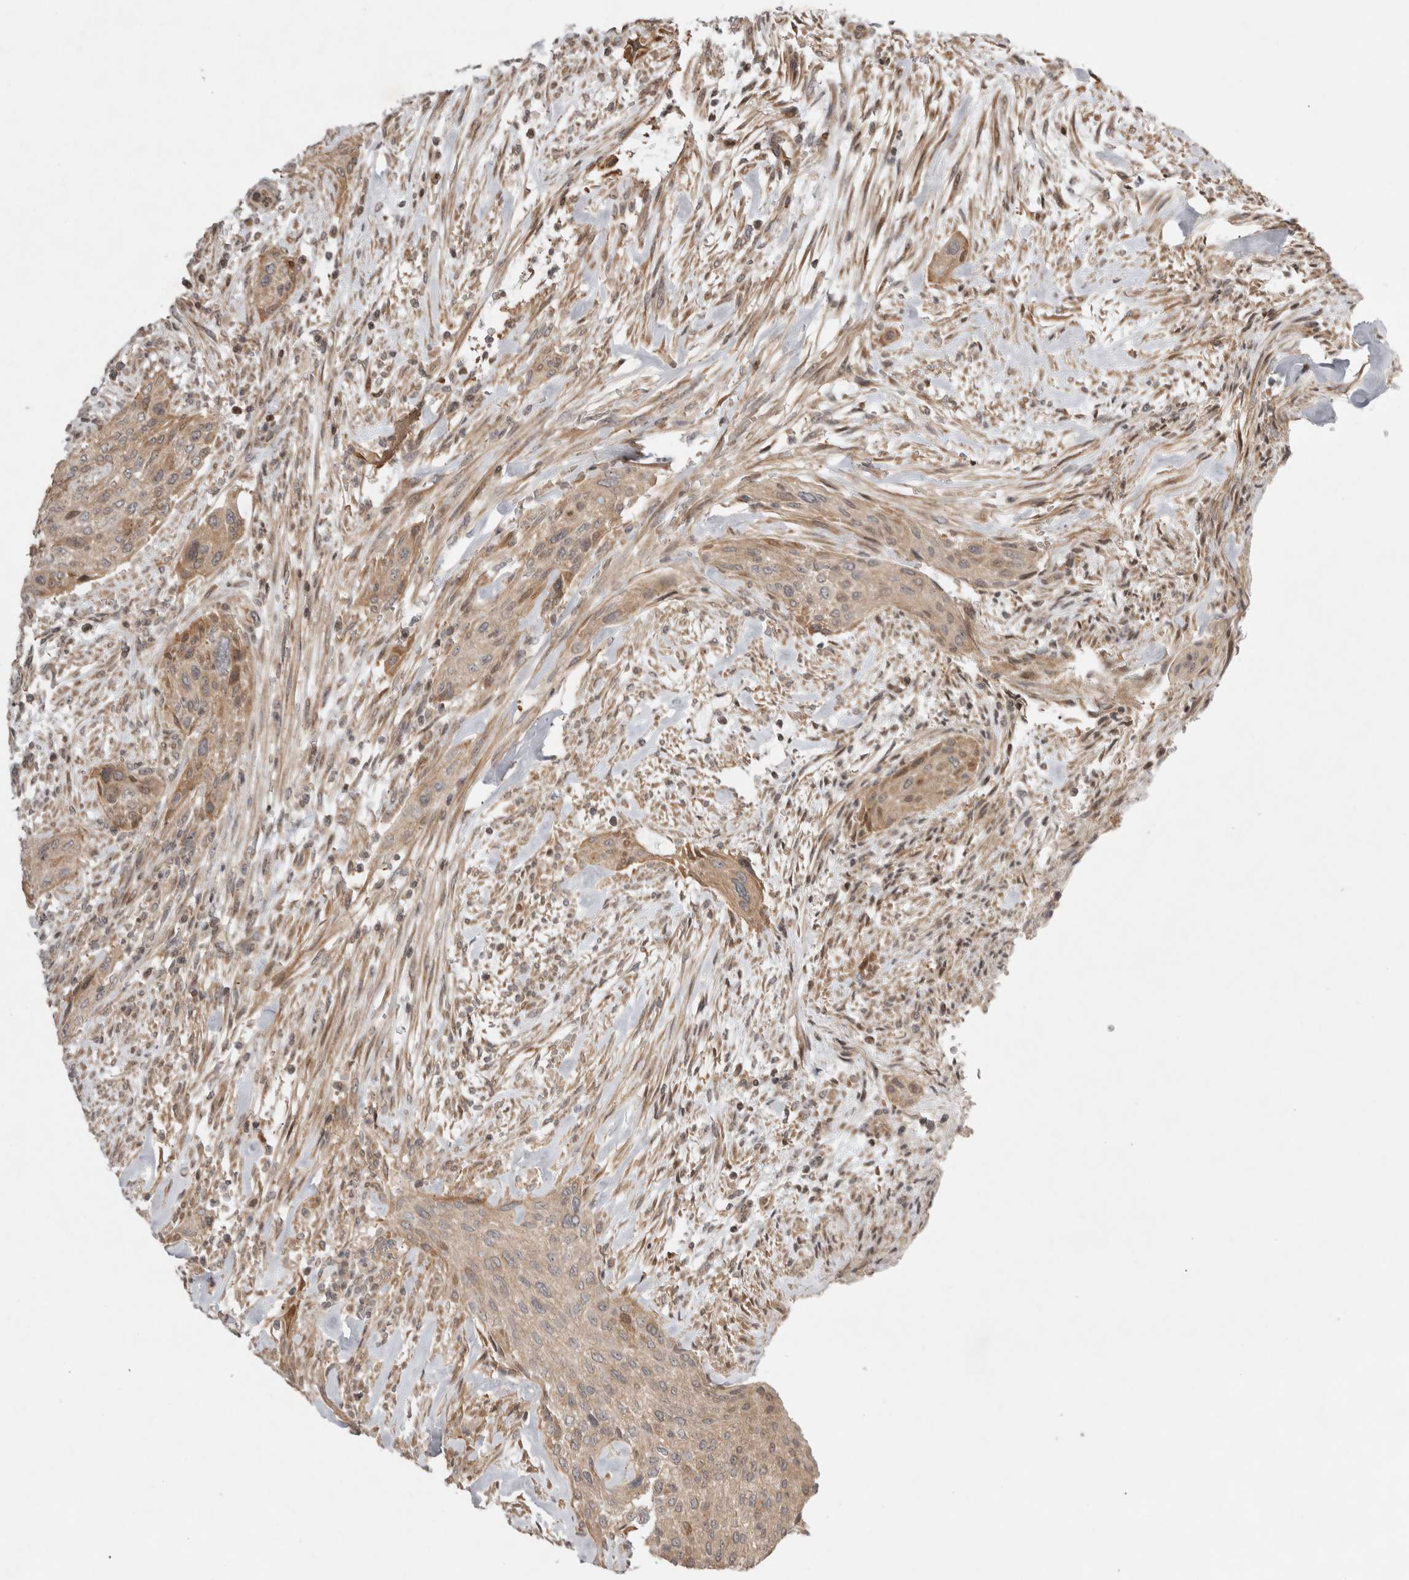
{"staining": {"intensity": "moderate", "quantity": ">75%", "location": "cytoplasmic/membranous,nuclear"}, "tissue": "urothelial cancer", "cell_type": "Tumor cells", "image_type": "cancer", "snomed": [{"axis": "morphology", "description": "Urothelial carcinoma, Low grade"}, {"axis": "morphology", "description": "Urothelial carcinoma, High grade"}, {"axis": "topography", "description": "Urinary bladder"}], "caption": "IHC micrograph of human urothelial cancer stained for a protein (brown), which shows medium levels of moderate cytoplasmic/membranous and nuclear positivity in approximately >75% of tumor cells.", "gene": "EIF2AK1", "patient": {"sex": "male", "age": 35}}